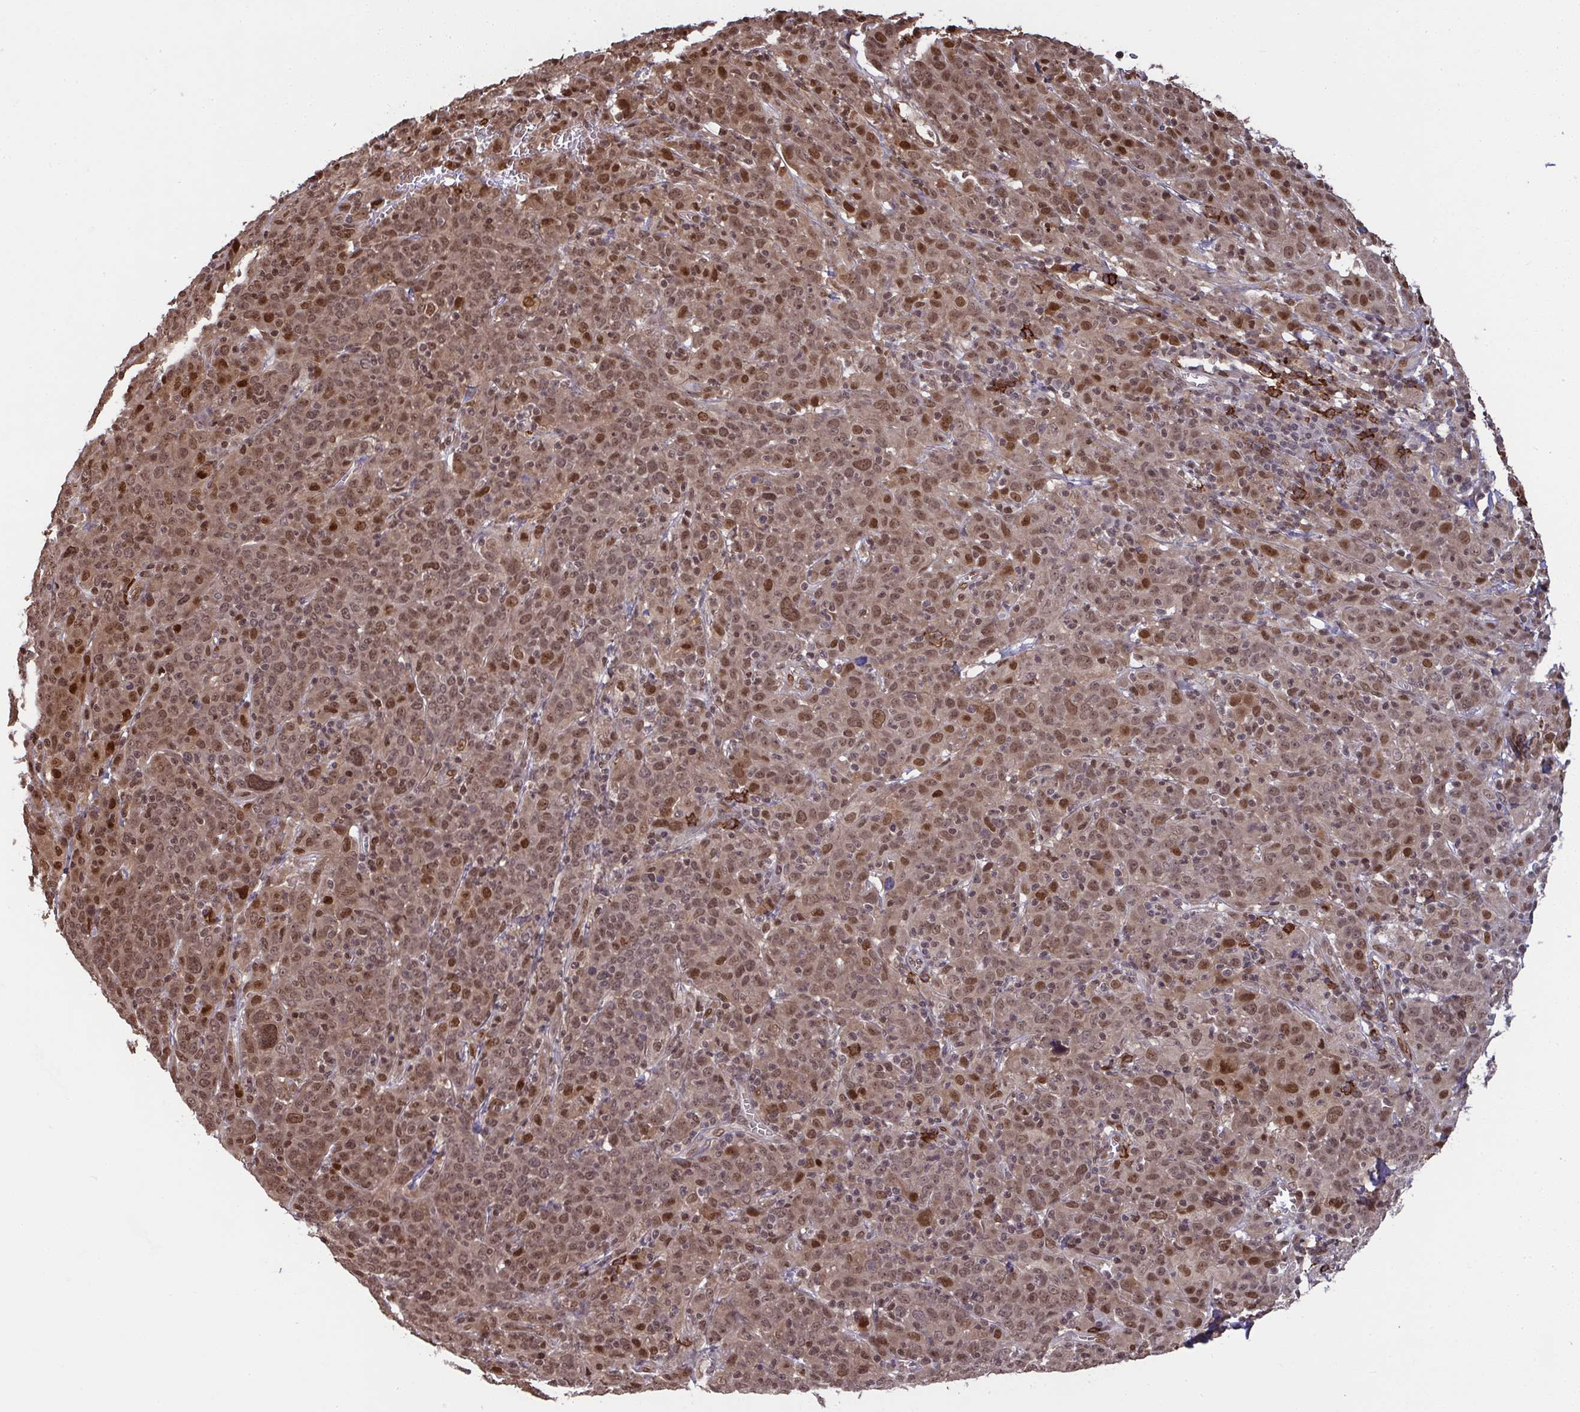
{"staining": {"intensity": "moderate", "quantity": ">75%", "location": "nuclear"}, "tissue": "cervical cancer", "cell_type": "Tumor cells", "image_type": "cancer", "snomed": [{"axis": "morphology", "description": "Squamous cell carcinoma, NOS"}, {"axis": "topography", "description": "Cervix"}], "caption": "Immunohistochemistry of human cervical cancer (squamous cell carcinoma) exhibits medium levels of moderate nuclear positivity in approximately >75% of tumor cells.", "gene": "UXT", "patient": {"sex": "female", "age": 67}}